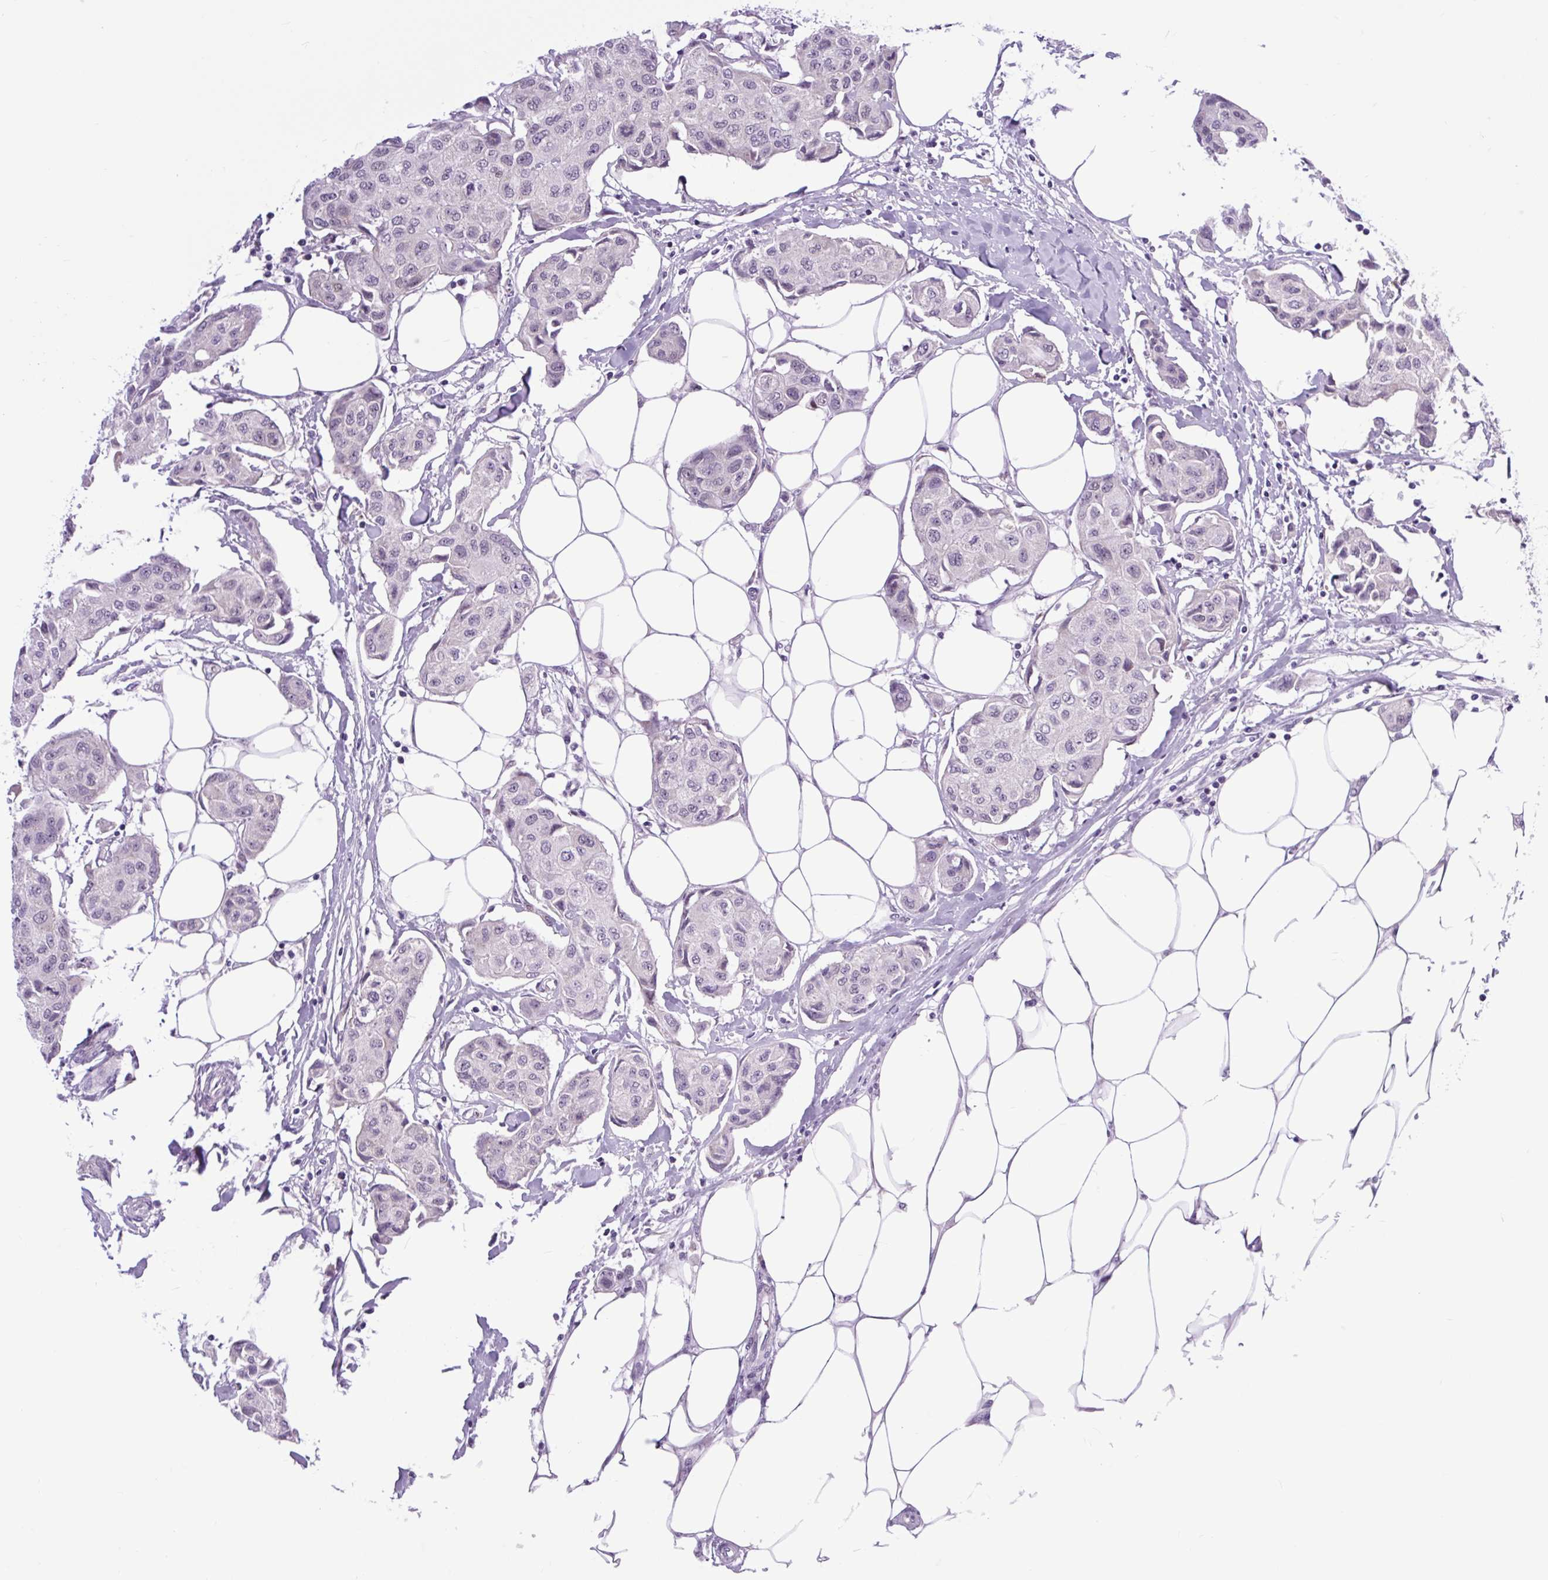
{"staining": {"intensity": "negative", "quantity": "none", "location": "none"}, "tissue": "breast cancer", "cell_type": "Tumor cells", "image_type": "cancer", "snomed": [{"axis": "morphology", "description": "Duct carcinoma"}, {"axis": "topography", "description": "Breast"}, {"axis": "topography", "description": "Lymph node"}], "caption": "Tumor cells are negative for protein expression in human breast cancer.", "gene": "CLK2", "patient": {"sex": "female", "age": 80}}